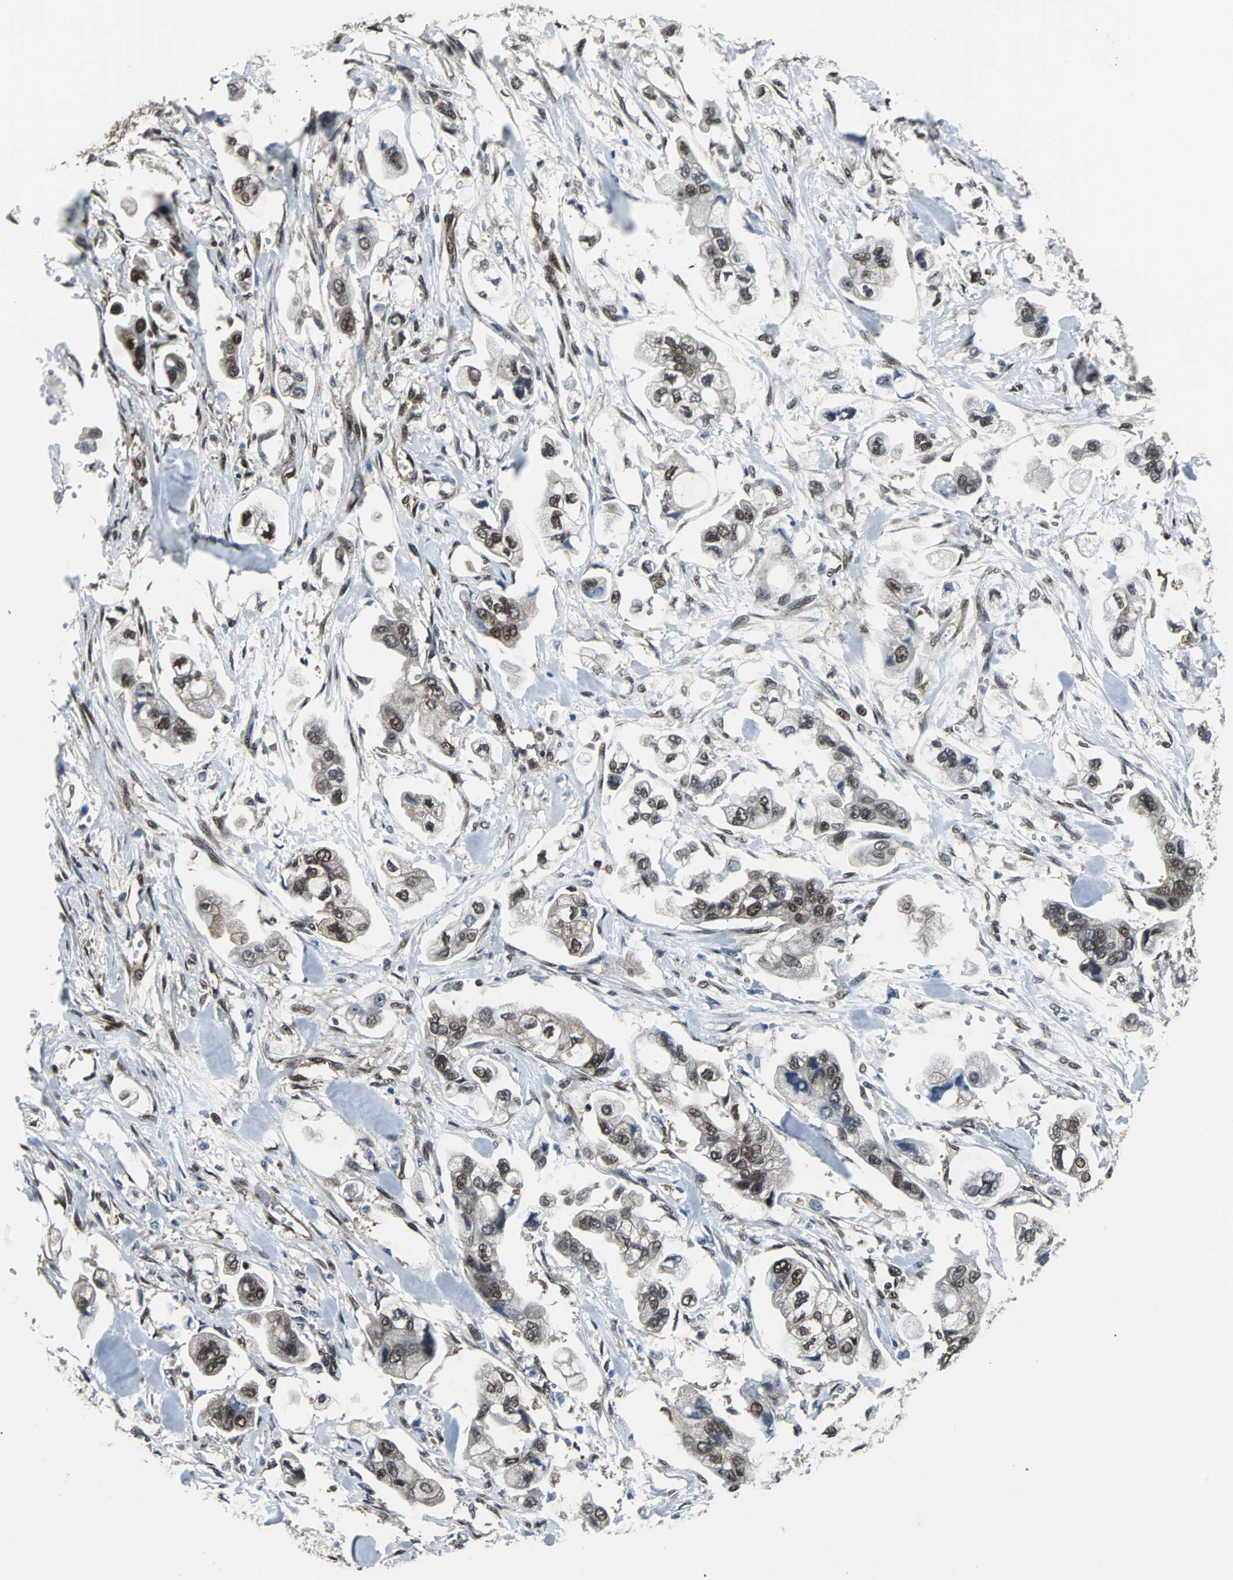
{"staining": {"intensity": "moderate", "quantity": ">75%", "location": "cytoplasmic/membranous,nuclear"}, "tissue": "stomach cancer", "cell_type": "Tumor cells", "image_type": "cancer", "snomed": [{"axis": "morphology", "description": "Adenocarcinoma, NOS"}, {"axis": "topography", "description": "Stomach"}], "caption": "IHC histopathology image of stomach cancer (adenocarcinoma) stained for a protein (brown), which shows medium levels of moderate cytoplasmic/membranous and nuclear staining in approximately >75% of tumor cells.", "gene": "VCP", "patient": {"sex": "male", "age": 62}}